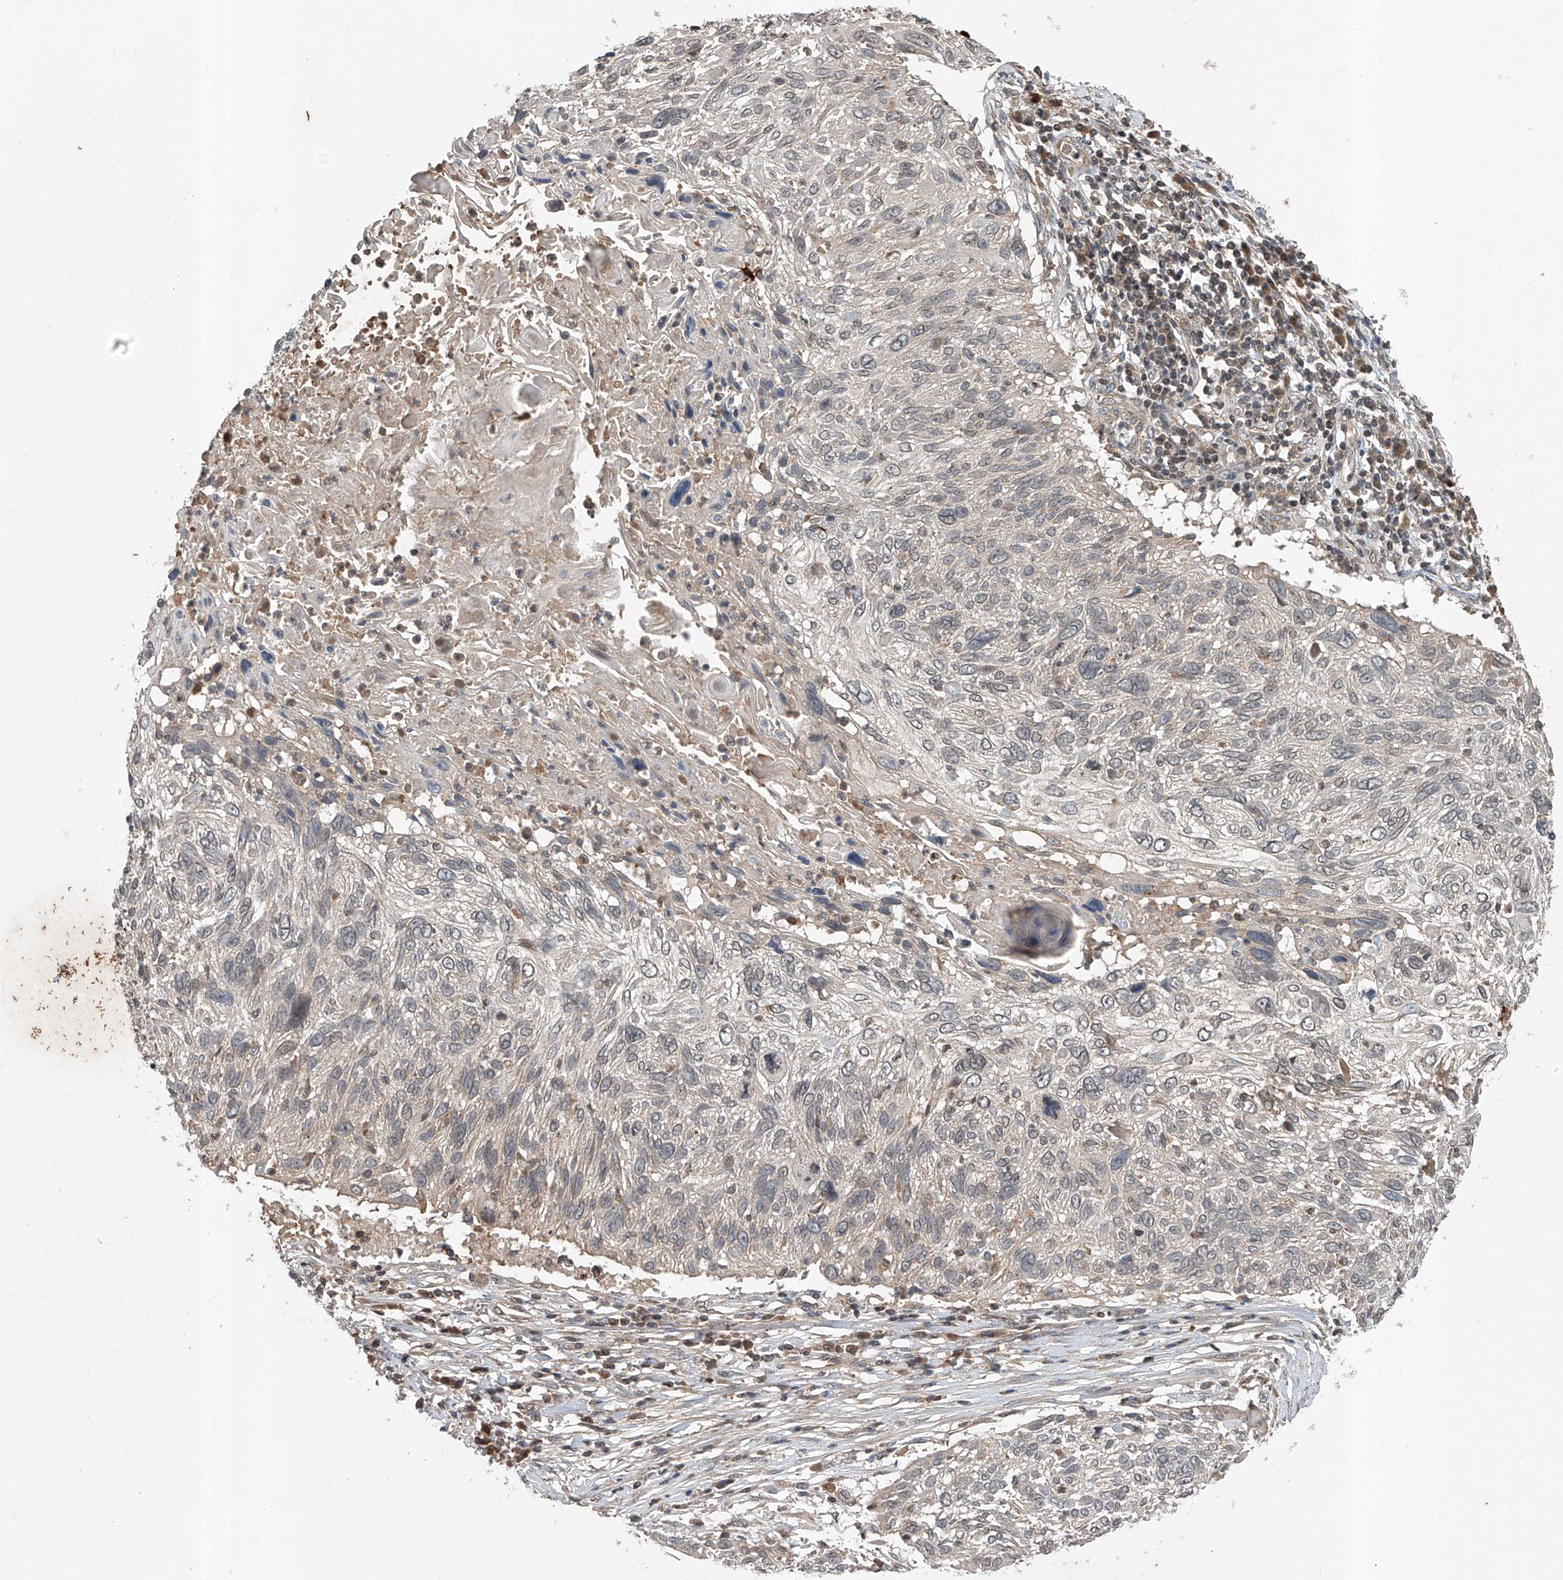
{"staining": {"intensity": "negative", "quantity": "none", "location": "none"}, "tissue": "cervical cancer", "cell_type": "Tumor cells", "image_type": "cancer", "snomed": [{"axis": "morphology", "description": "Squamous cell carcinoma, NOS"}, {"axis": "topography", "description": "Cervix"}], "caption": "The image exhibits no significant positivity in tumor cells of cervical cancer. (Stains: DAB (3,3'-diaminobenzidine) IHC with hematoxylin counter stain, Microscopy: brightfield microscopy at high magnification).", "gene": "ADAM23", "patient": {"sex": "female", "age": 51}}